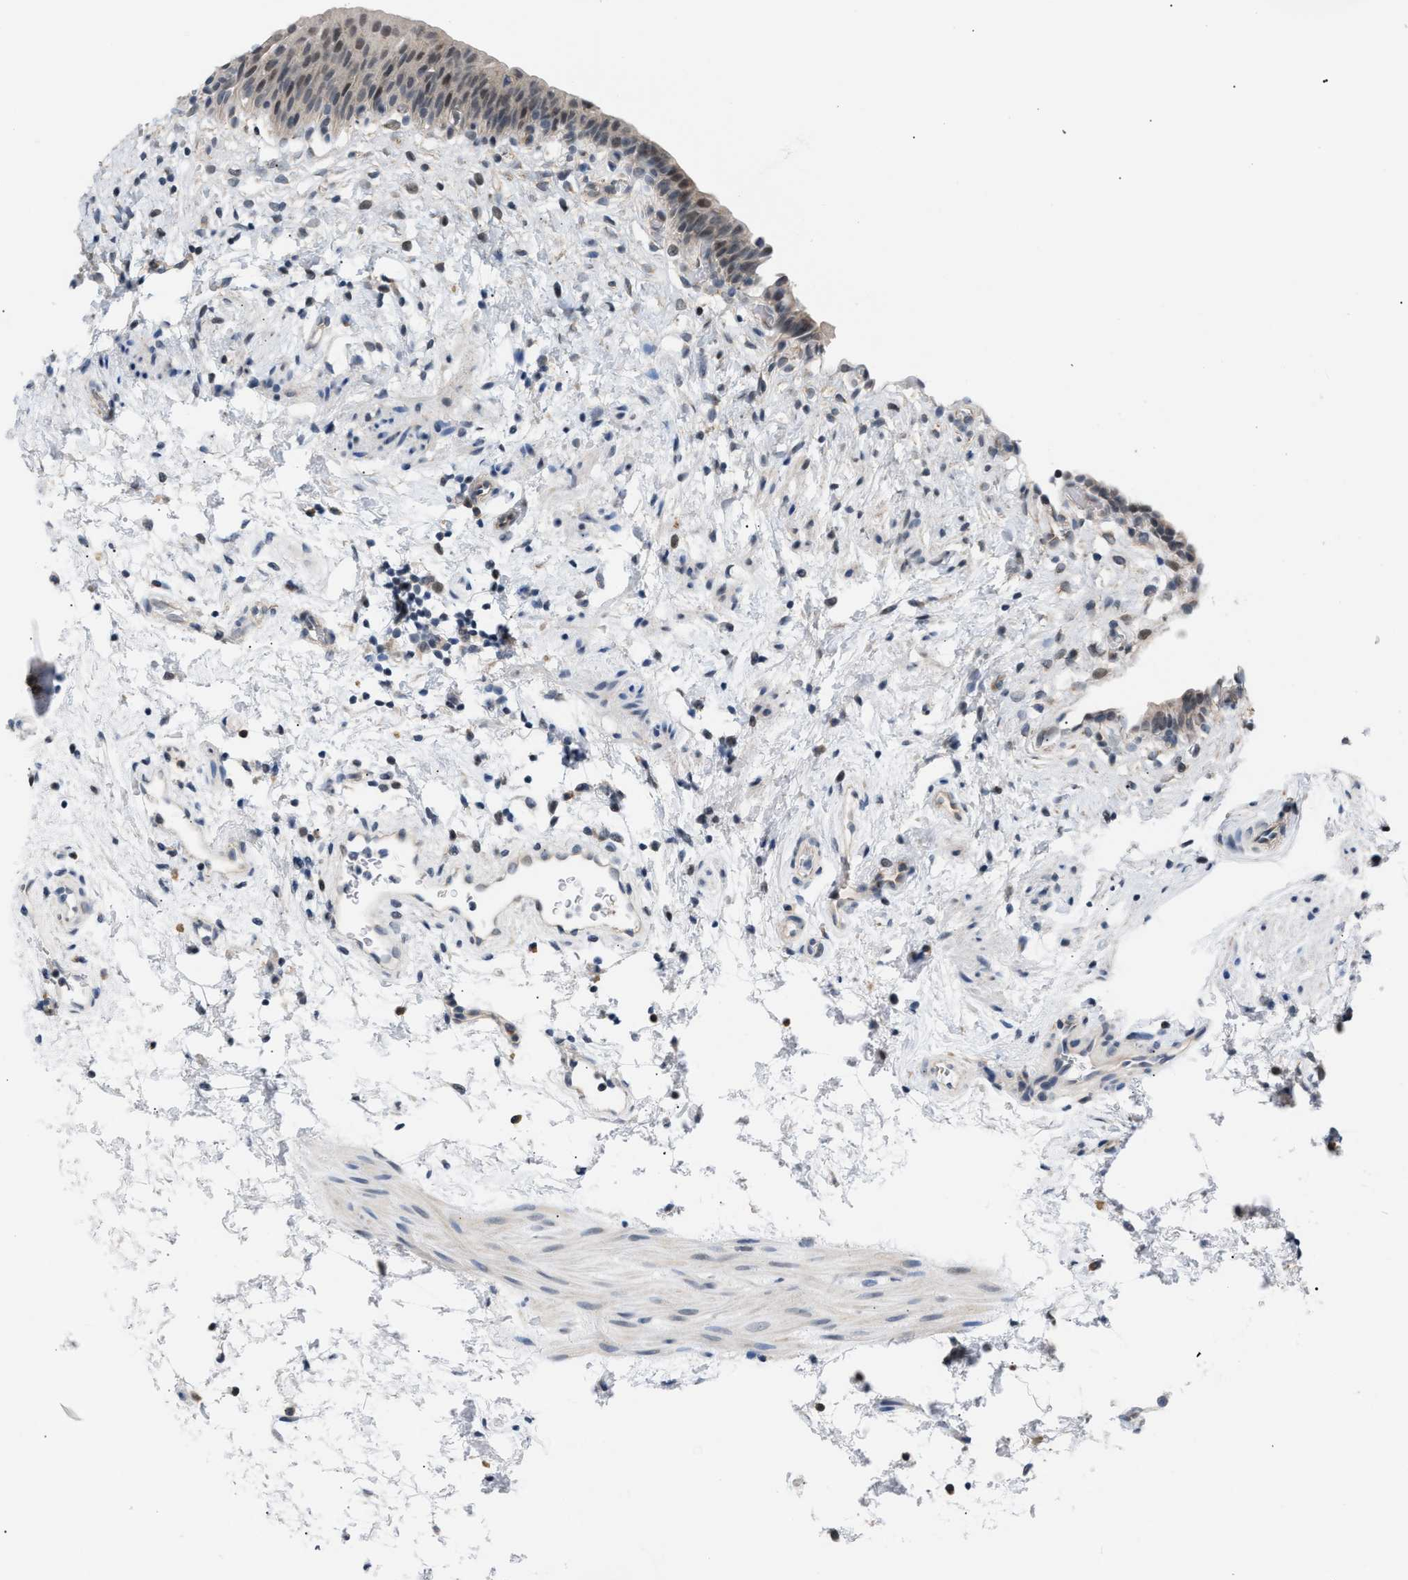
{"staining": {"intensity": "weak", "quantity": "25%-75%", "location": "nuclear"}, "tissue": "urinary bladder", "cell_type": "Urothelial cells", "image_type": "normal", "snomed": [{"axis": "morphology", "description": "Normal tissue, NOS"}, {"axis": "topography", "description": "Urinary bladder"}], "caption": "Protein analysis of benign urinary bladder exhibits weak nuclear expression in about 25%-75% of urothelial cells.", "gene": "TXNRD3", "patient": {"sex": "male", "age": 37}}